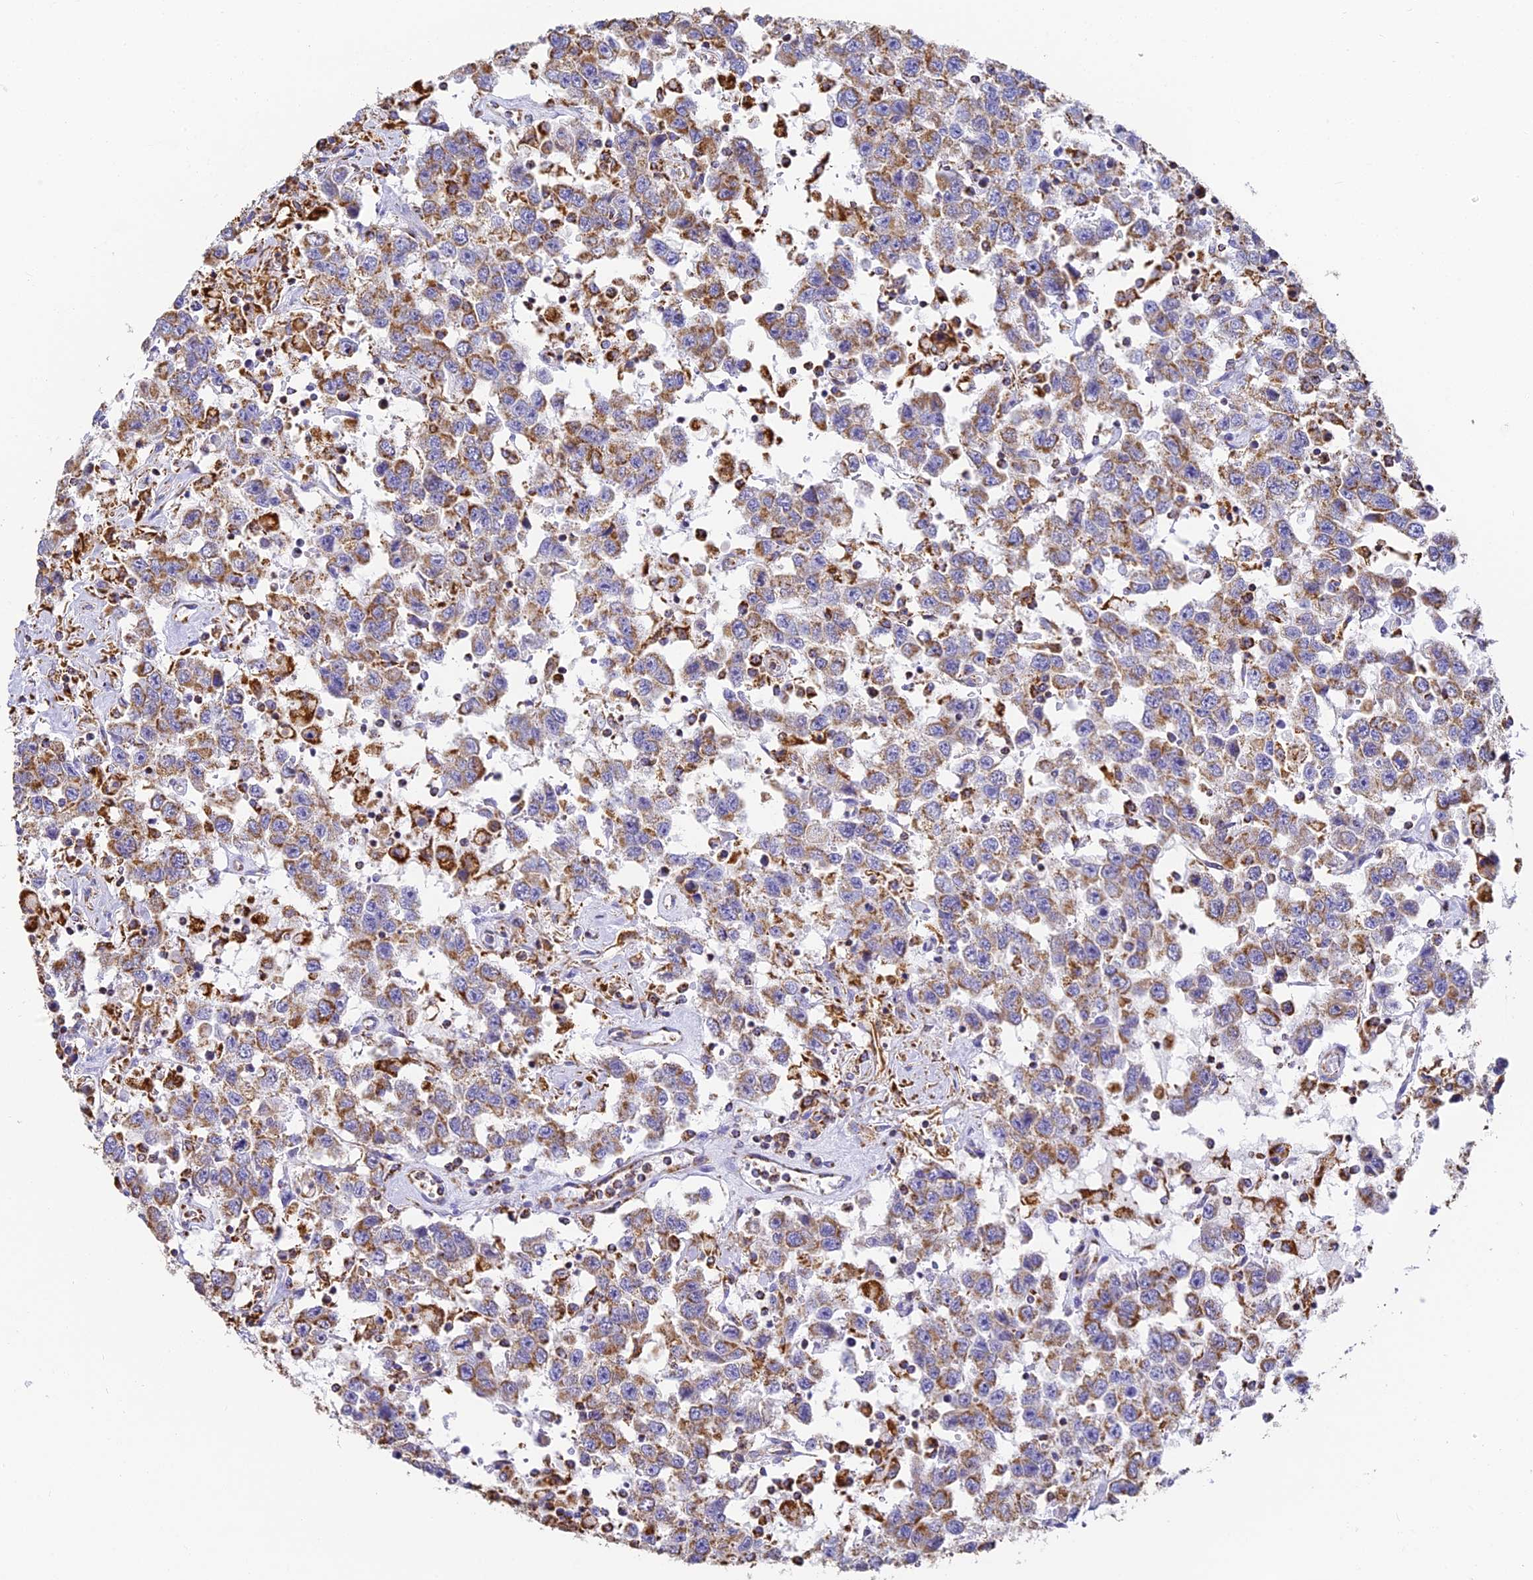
{"staining": {"intensity": "moderate", "quantity": ">75%", "location": "cytoplasmic/membranous"}, "tissue": "testis cancer", "cell_type": "Tumor cells", "image_type": "cancer", "snomed": [{"axis": "morphology", "description": "Seminoma, NOS"}, {"axis": "topography", "description": "Testis"}], "caption": "Protein analysis of testis cancer tissue shows moderate cytoplasmic/membranous positivity in approximately >75% of tumor cells. (DAB = brown stain, brightfield microscopy at high magnification).", "gene": "COX6C", "patient": {"sex": "male", "age": 41}}